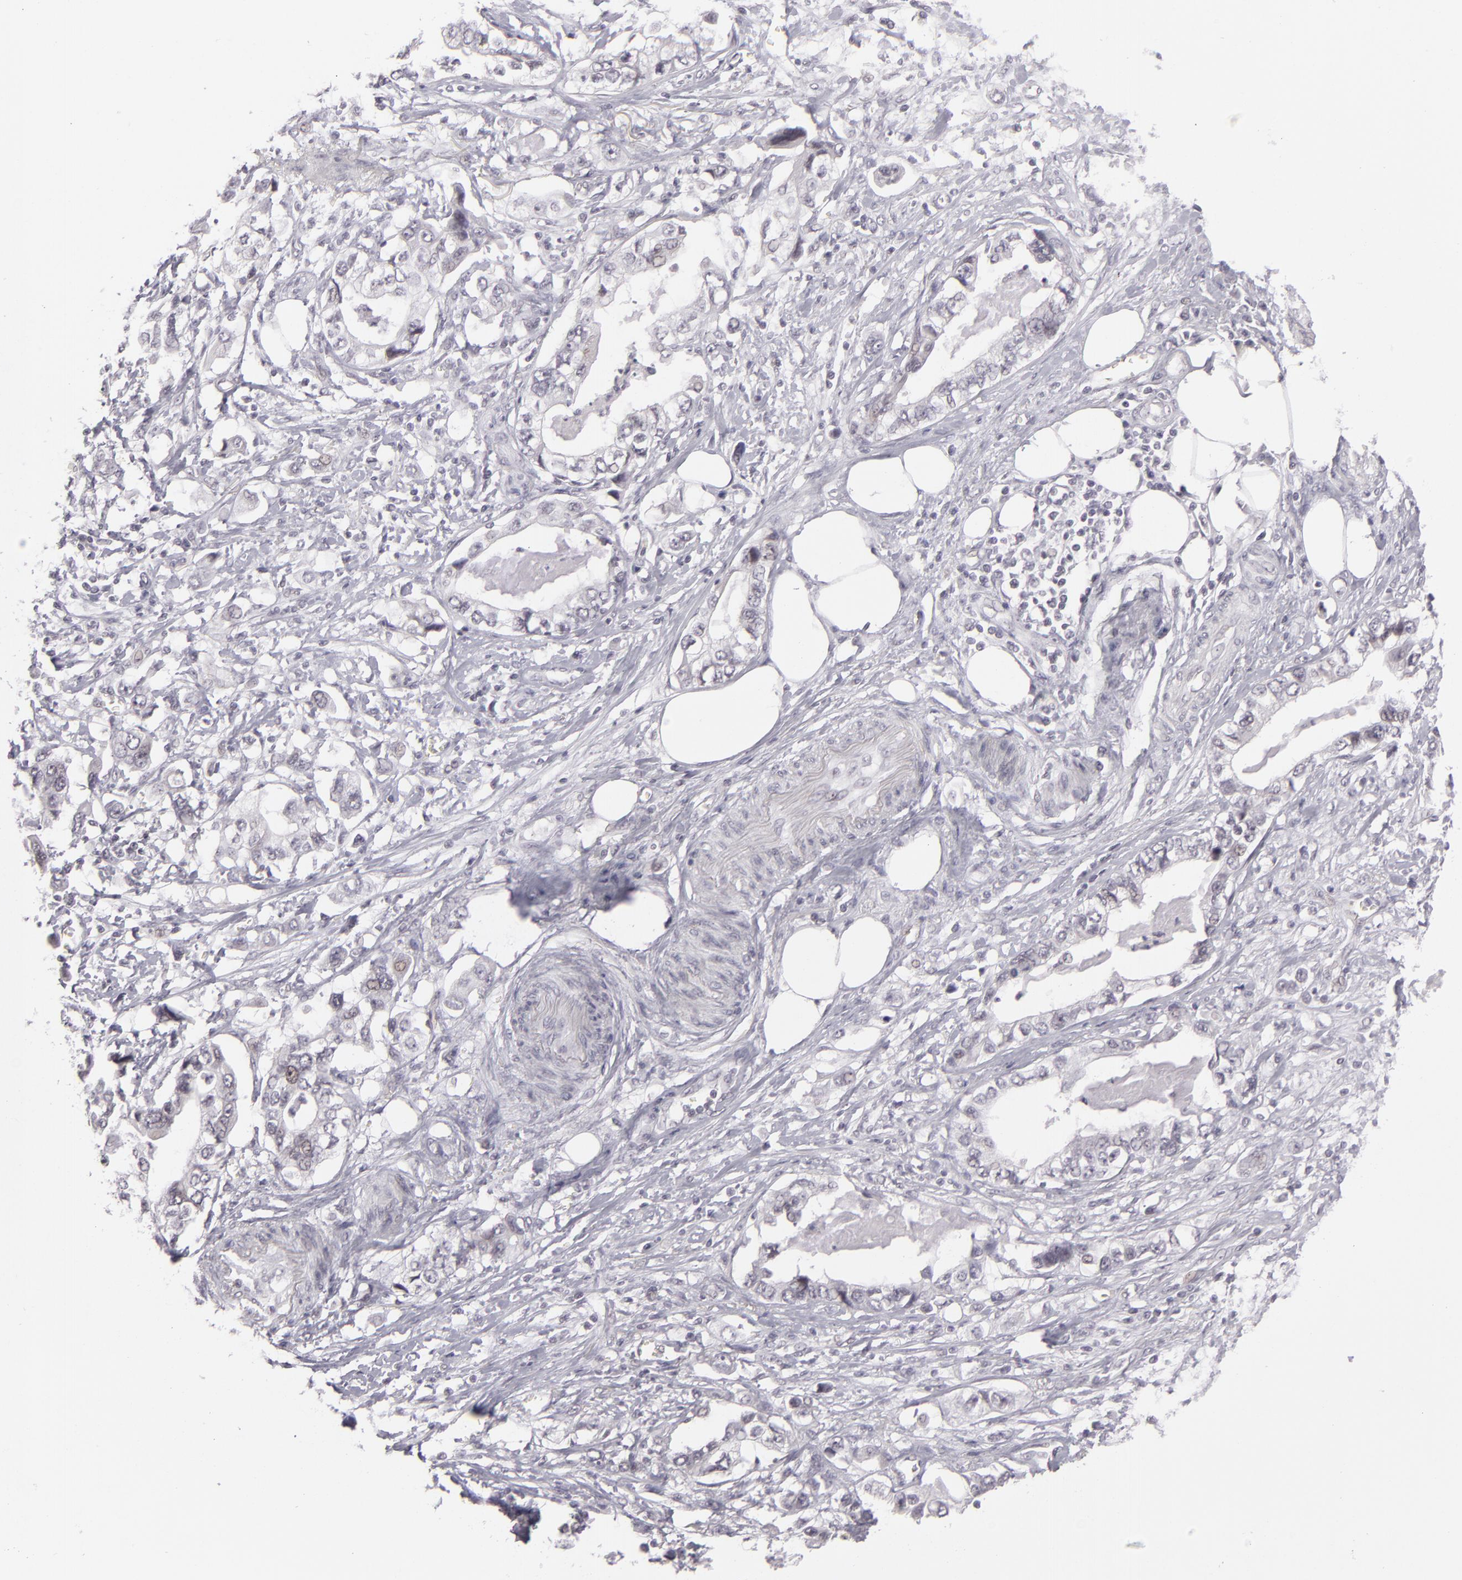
{"staining": {"intensity": "negative", "quantity": "none", "location": "none"}, "tissue": "stomach cancer", "cell_type": "Tumor cells", "image_type": "cancer", "snomed": [{"axis": "morphology", "description": "Adenocarcinoma, NOS"}, {"axis": "topography", "description": "Pancreas"}, {"axis": "topography", "description": "Stomach, upper"}], "caption": "Immunohistochemistry of human adenocarcinoma (stomach) reveals no expression in tumor cells.", "gene": "ZNF205", "patient": {"sex": "male", "age": 77}}